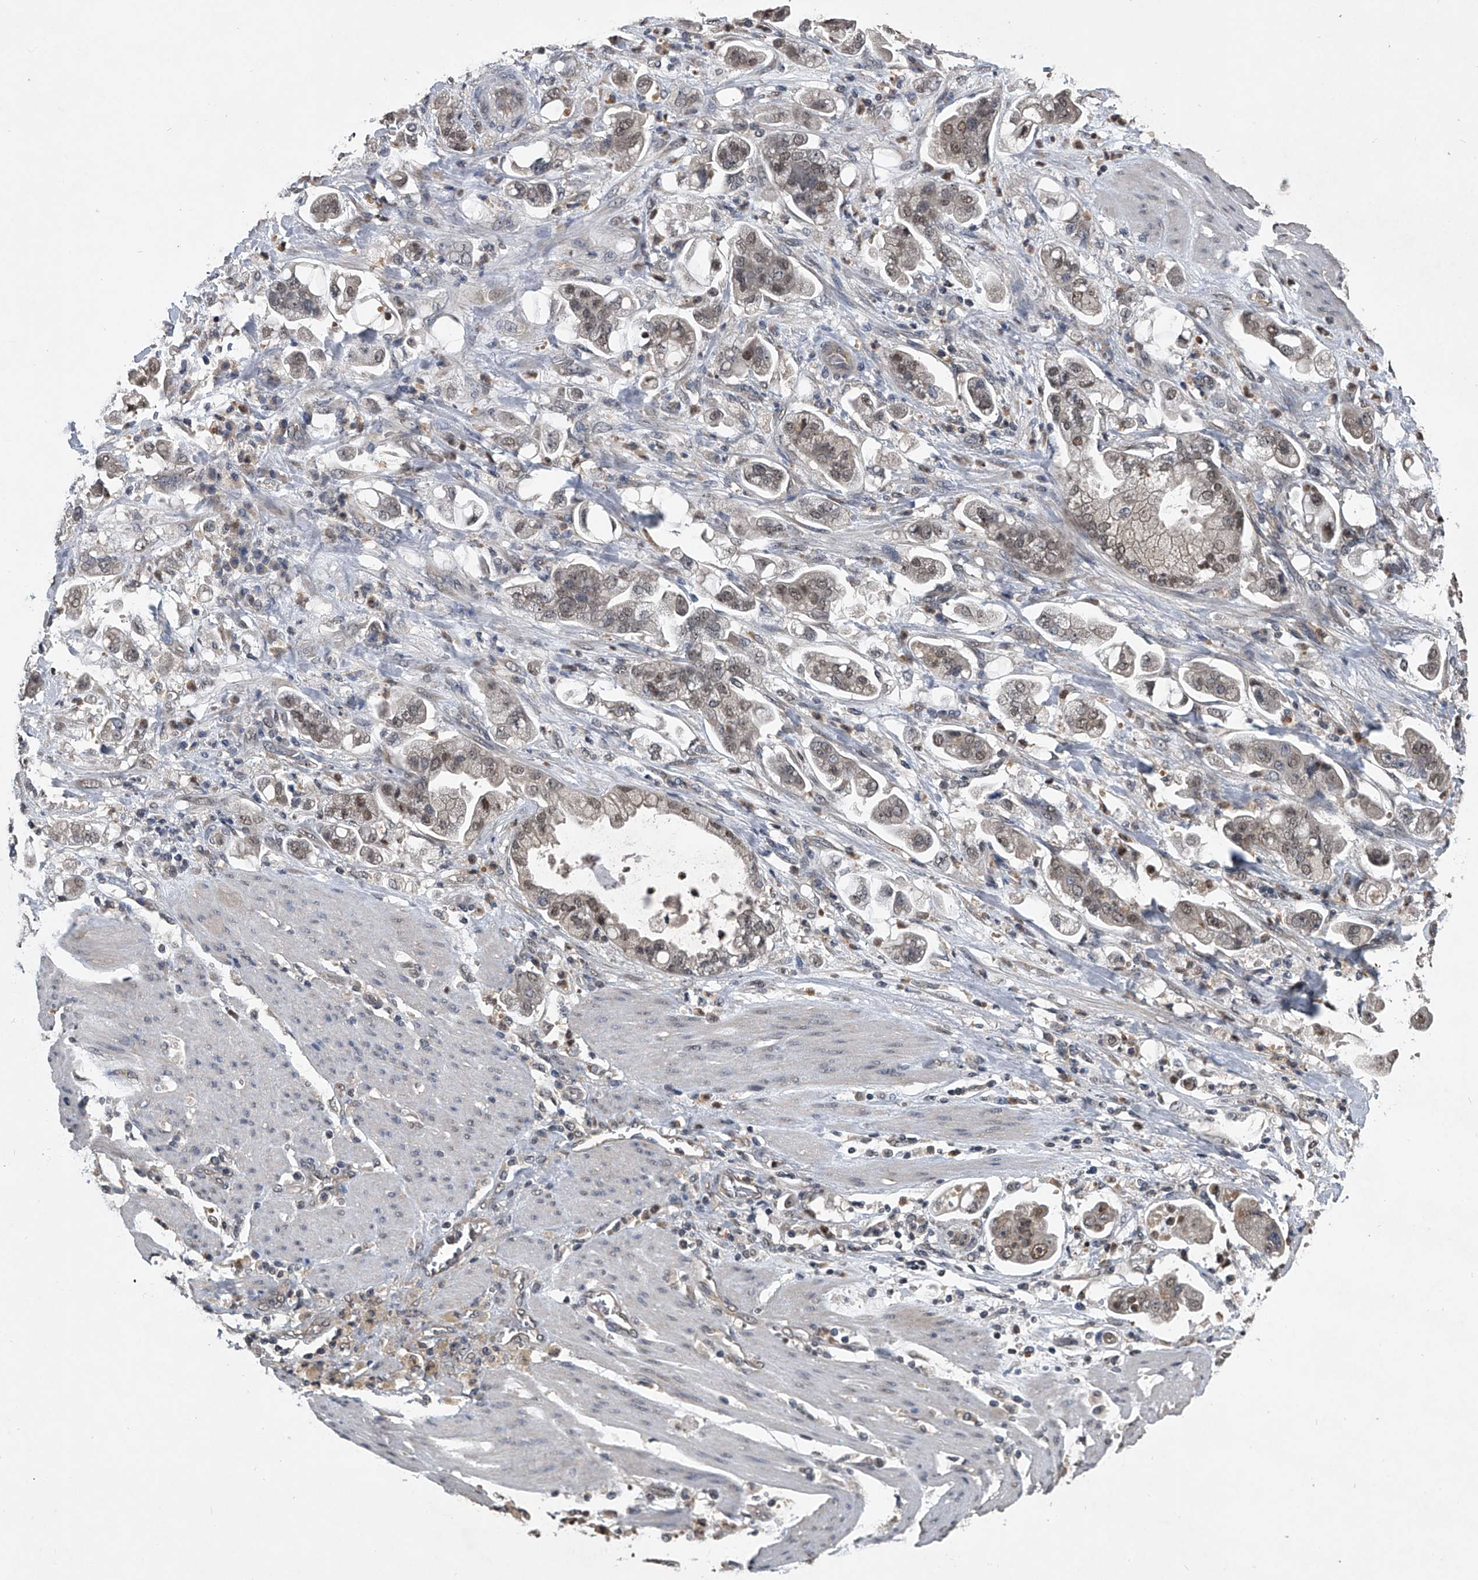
{"staining": {"intensity": "weak", "quantity": ">75%", "location": "cytoplasmic/membranous,nuclear"}, "tissue": "stomach cancer", "cell_type": "Tumor cells", "image_type": "cancer", "snomed": [{"axis": "morphology", "description": "Adenocarcinoma, NOS"}, {"axis": "topography", "description": "Stomach"}], "caption": "Immunohistochemistry image of neoplastic tissue: human adenocarcinoma (stomach) stained using IHC reveals low levels of weak protein expression localized specifically in the cytoplasmic/membranous and nuclear of tumor cells, appearing as a cytoplasmic/membranous and nuclear brown color.", "gene": "TSNAX", "patient": {"sex": "male", "age": 62}}